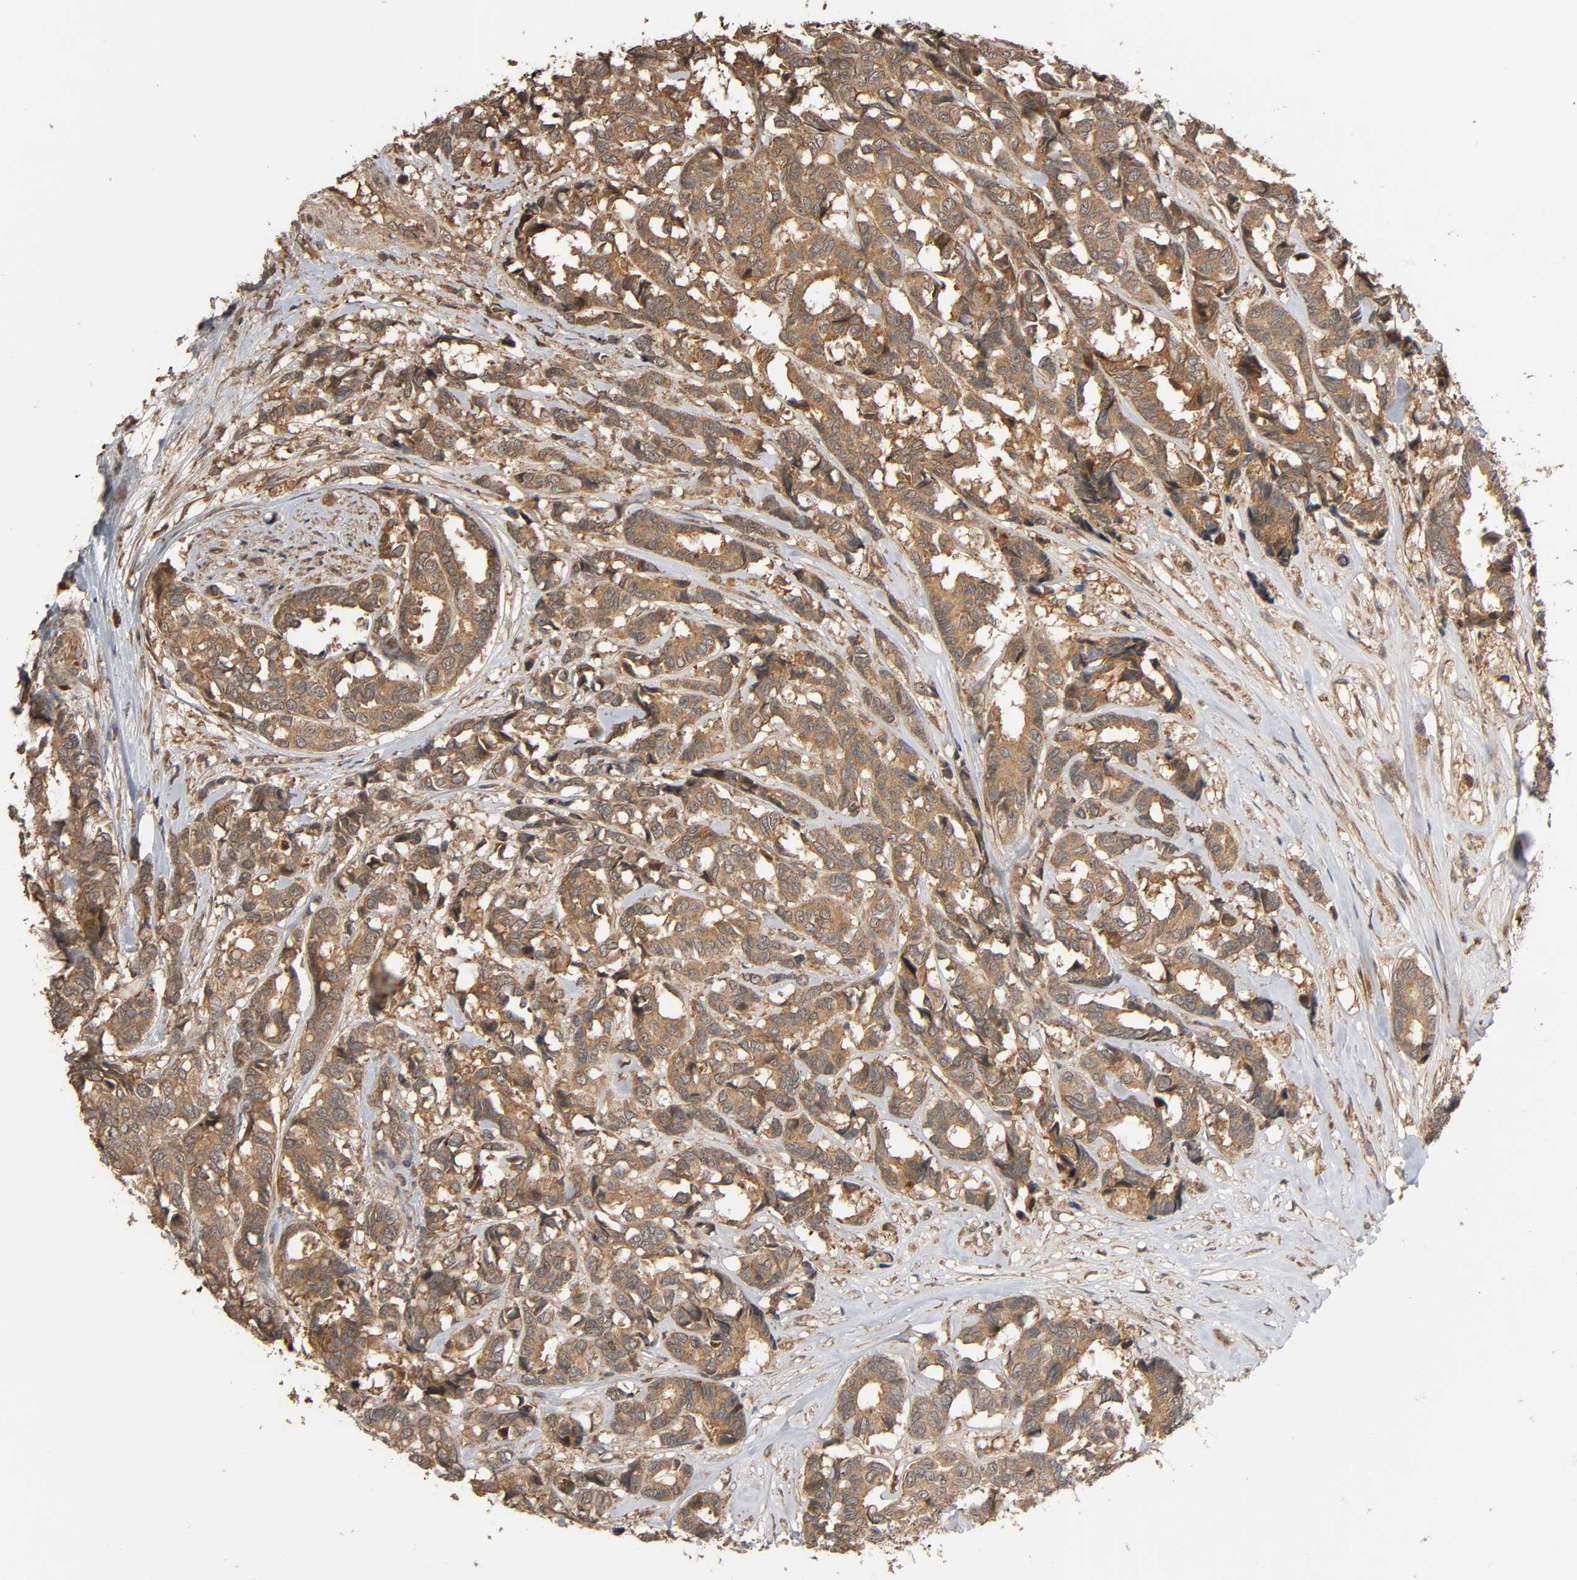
{"staining": {"intensity": "moderate", "quantity": ">75%", "location": "cytoplasmic/membranous"}, "tissue": "breast cancer", "cell_type": "Tumor cells", "image_type": "cancer", "snomed": [{"axis": "morphology", "description": "Duct carcinoma"}, {"axis": "topography", "description": "Breast"}], "caption": "A medium amount of moderate cytoplasmic/membranous staining is appreciated in about >75% of tumor cells in breast infiltrating ductal carcinoma tissue.", "gene": "MAP3K8", "patient": {"sex": "female", "age": 87}}